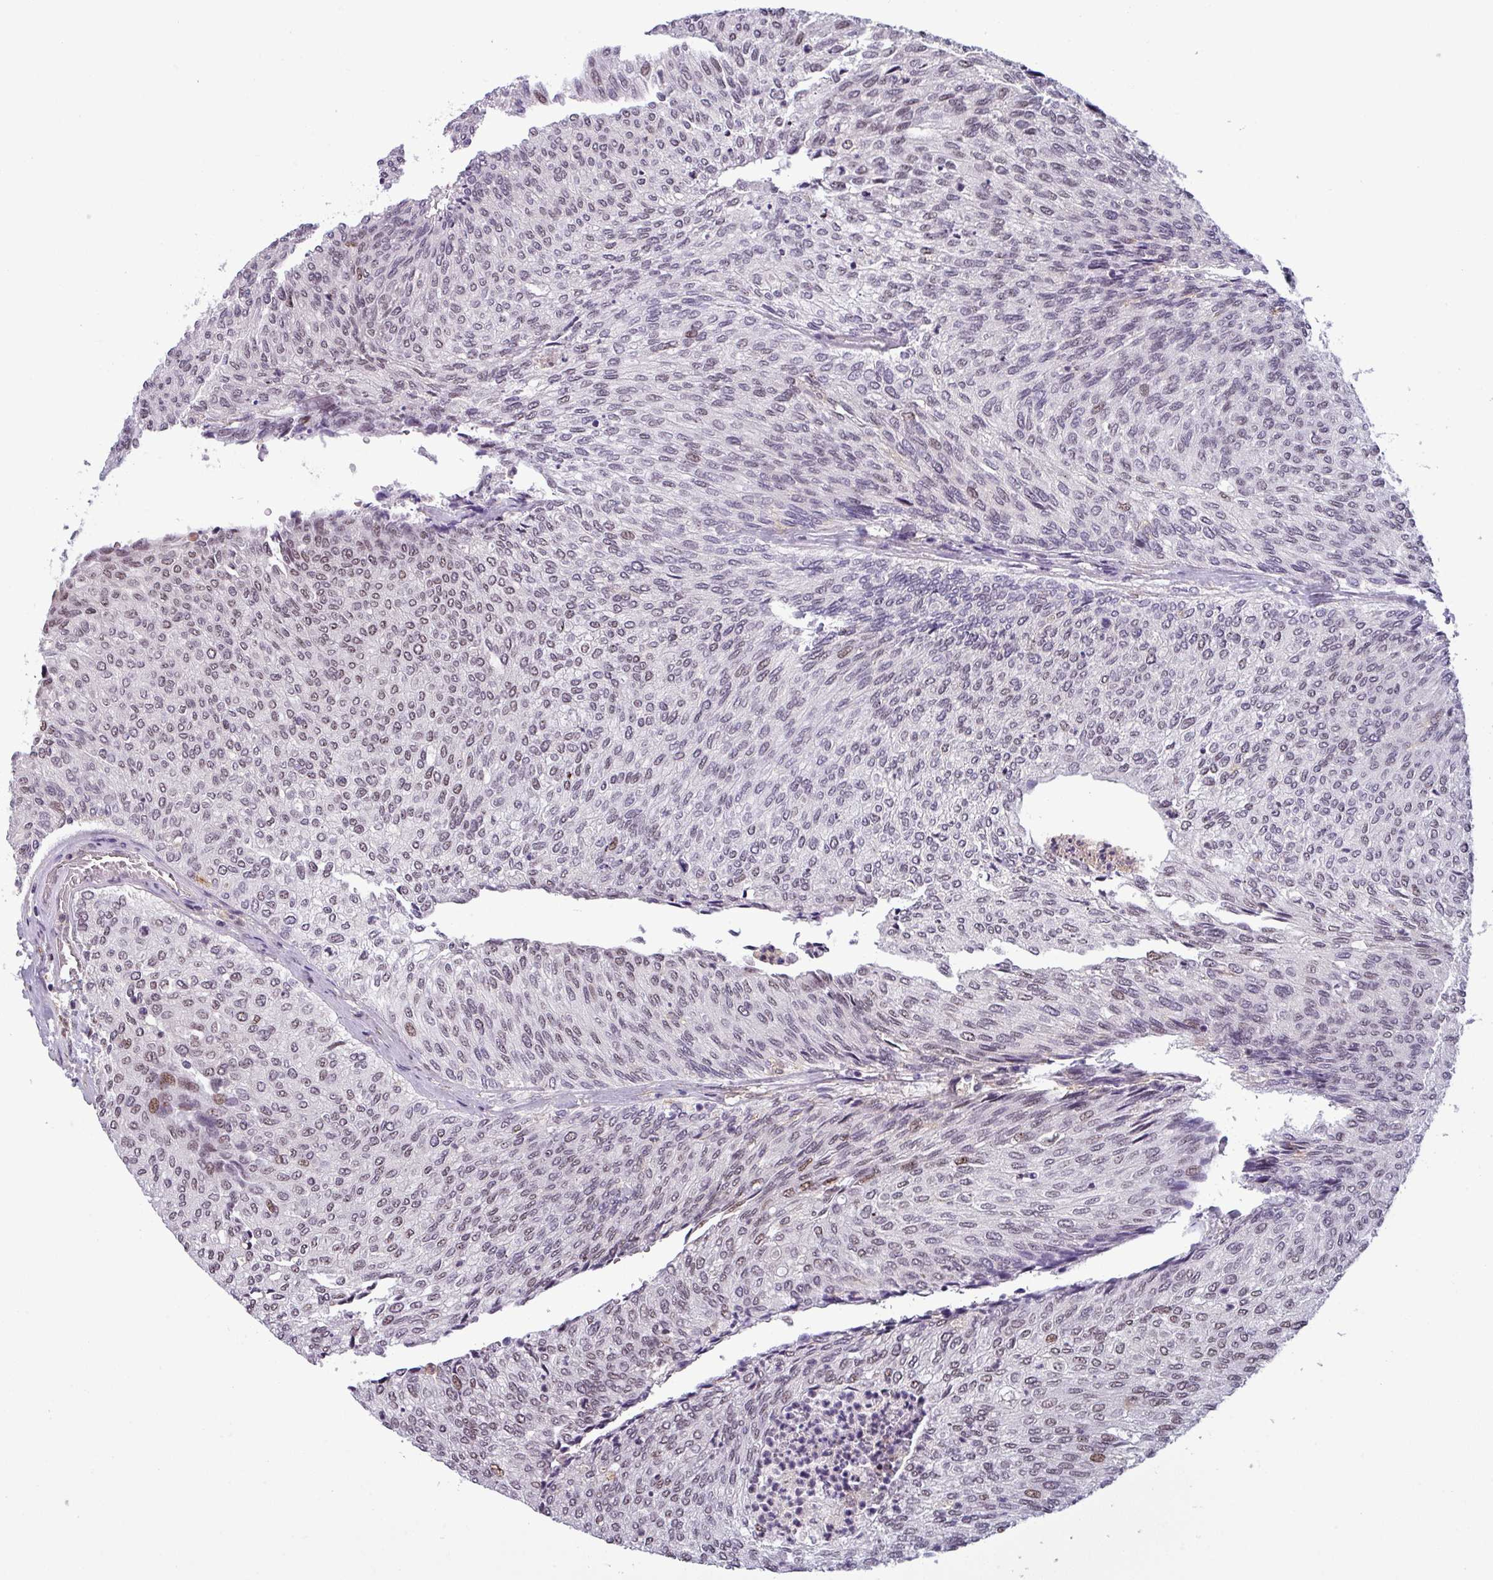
{"staining": {"intensity": "moderate", "quantity": "<25%", "location": "nuclear"}, "tissue": "urothelial cancer", "cell_type": "Tumor cells", "image_type": "cancer", "snomed": [{"axis": "morphology", "description": "Urothelial carcinoma, Low grade"}, {"axis": "topography", "description": "Urinary bladder"}], "caption": "There is low levels of moderate nuclear staining in tumor cells of urothelial cancer, as demonstrated by immunohistochemical staining (brown color).", "gene": "NPFFR1", "patient": {"sex": "female", "age": 79}}